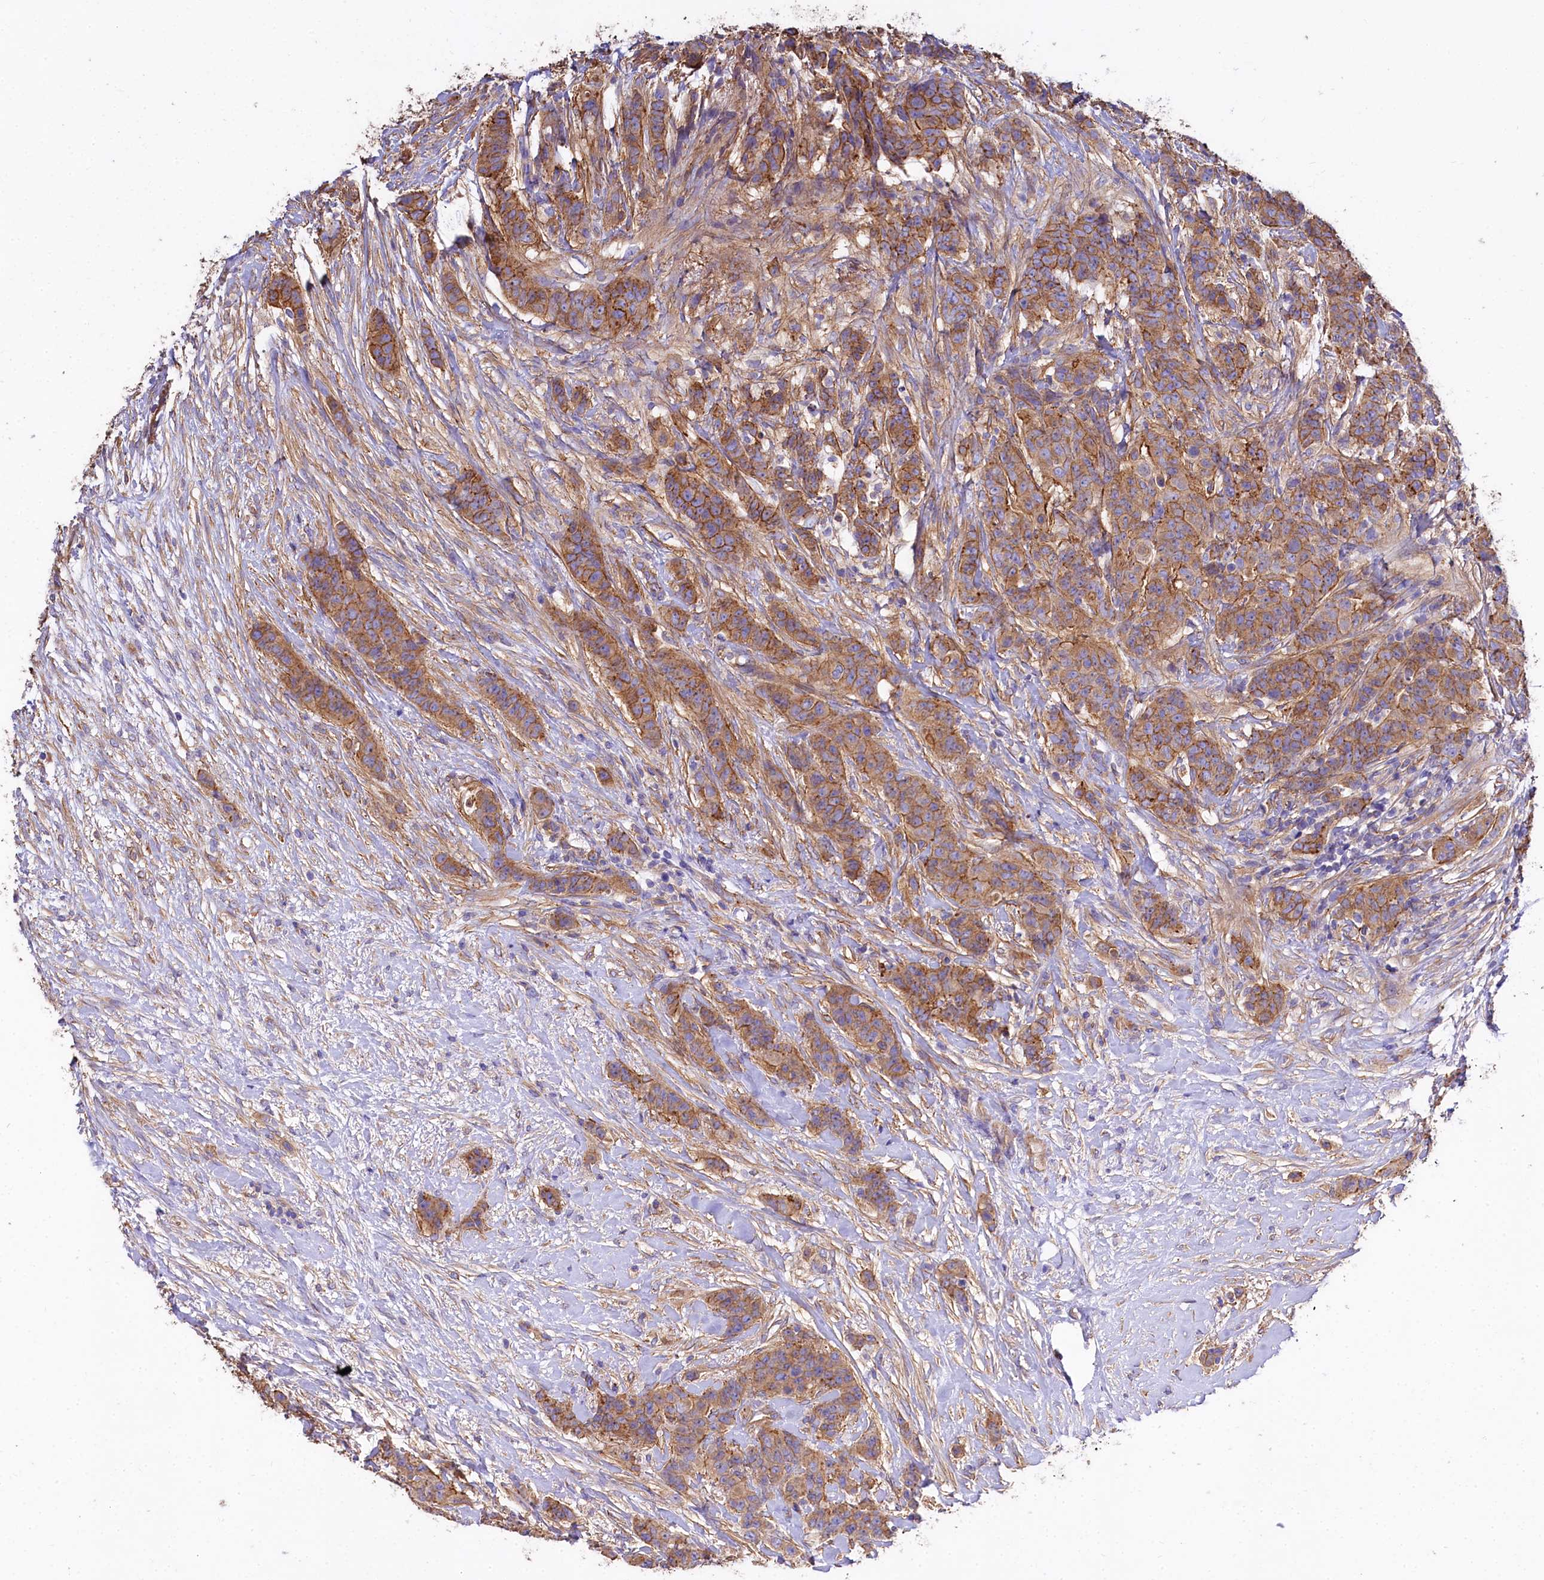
{"staining": {"intensity": "moderate", "quantity": ">75%", "location": "cytoplasmic/membranous"}, "tissue": "breast cancer", "cell_type": "Tumor cells", "image_type": "cancer", "snomed": [{"axis": "morphology", "description": "Duct carcinoma"}, {"axis": "topography", "description": "Breast"}], "caption": "IHC staining of breast cancer, which demonstrates medium levels of moderate cytoplasmic/membranous staining in approximately >75% of tumor cells indicating moderate cytoplasmic/membranous protein expression. The staining was performed using DAB (3,3'-diaminobenzidine) (brown) for protein detection and nuclei were counterstained in hematoxylin (blue).", "gene": "FCHSD2", "patient": {"sex": "female", "age": 40}}